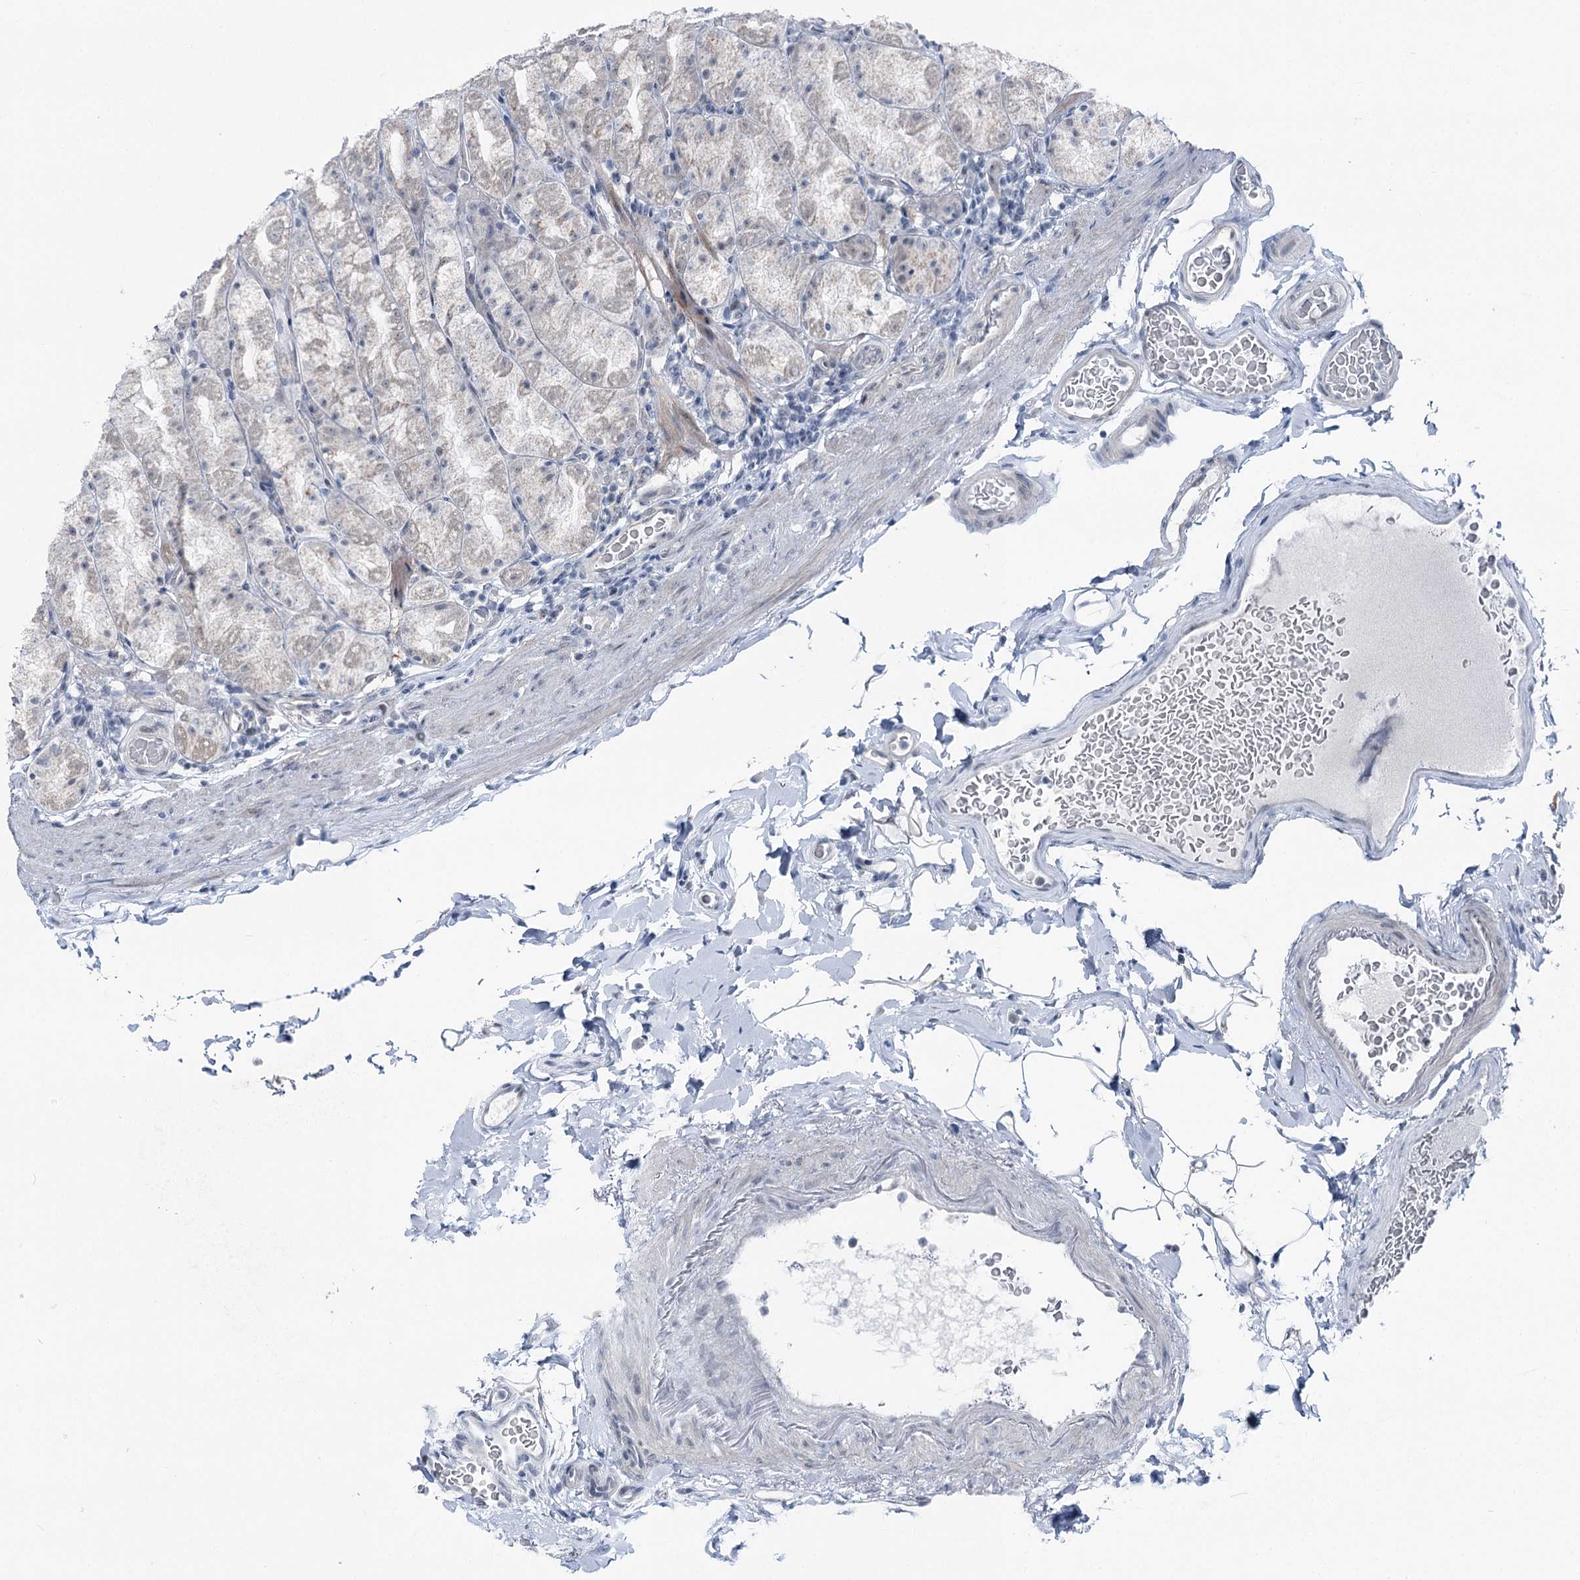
{"staining": {"intensity": "negative", "quantity": "none", "location": "none"}, "tissue": "stomach", "cell_type": "Glandular cells", "image_type": "normal", "snomed": [{"axis": "morphology", "description": "Normal tissue, NOS"}, {"axis": "topography", "description": "Stomach, upper"}], "caption": "A photomicrograph of stomach stained for a protein exhibits no brown staining in glandular cells. (DAB (3,3'-diaminobenzidine) IHC with hematoxylin counter stain).", "gene": "STEEP1", "patient": {"sex": "male", "age": 68}}